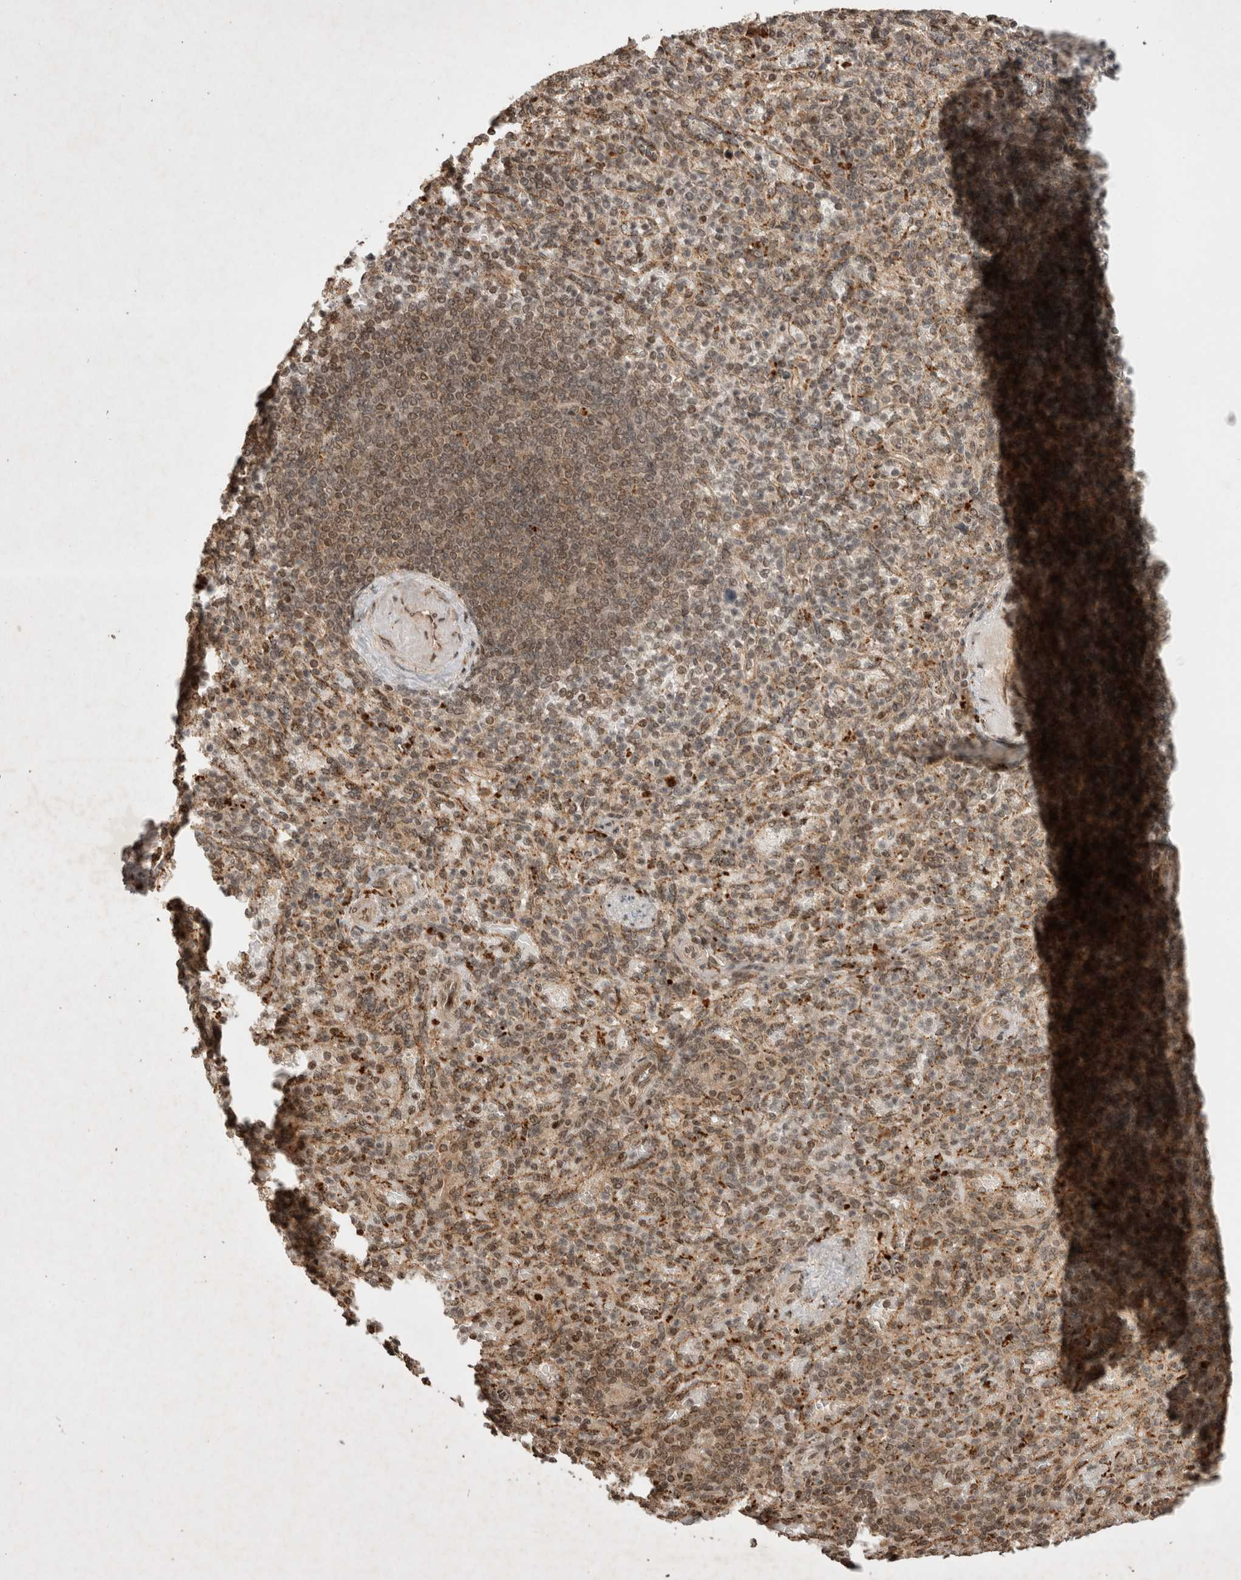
{"staining": {"intensity": "weak", "quantity": "25%-75%", "location": "cytoplasmic/membranous"}, "tissue": "spleen", "cell_type": "Cells in red pulp", "image_type": "normal", "snomed": [{"axis": "morphology", "description": "Normal tissue, NOS"}, {"axis": "topography", "description": "Spleen"}], "caption": "An image of human spleen stained for a protein displays weak cytoplasmic/membranous brown staining in cells in red pulp. Ihc stains the protein in brown and the nuclei are stained blue.", "gene": "FAM221A", "patient": {"sex": "female", "age": 74}}